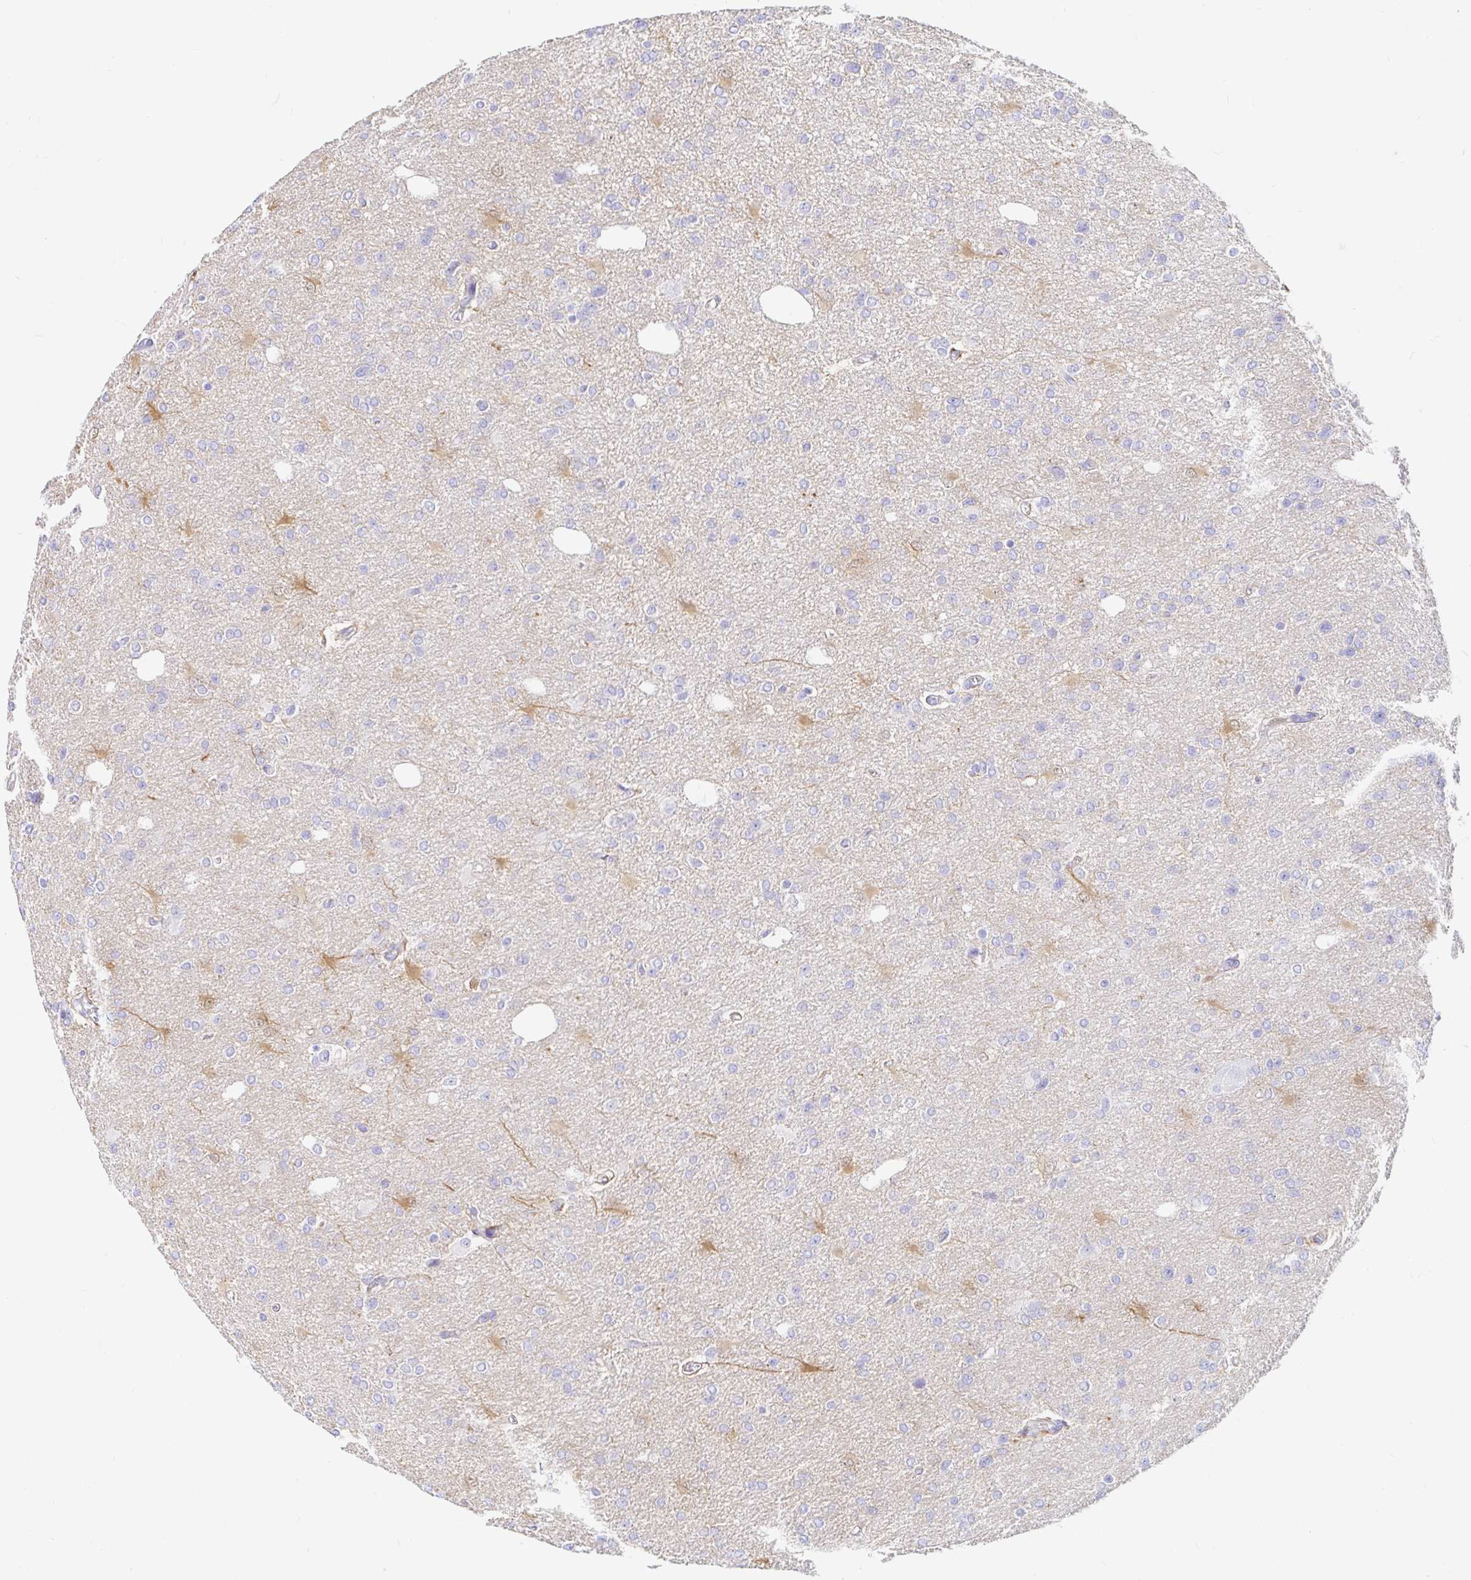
{"staining": {"intensity": "negative", "quantity": "none", "location": "none"}, "tissue": "glioma", "cell_type": "Tumor cells", "image_type": "cancer", "snomed": [{"axis": "morphology", "description": "Glioma, malignant, Low grade"}, {"axis": "topography", "description": "Brain"}], "caption": "IHC image of glioma stained for a protein (brown), which shows no expression in tumor cells.", "gene": "PPP1R1B", "patient": {"sex": "male", "age": 26}}